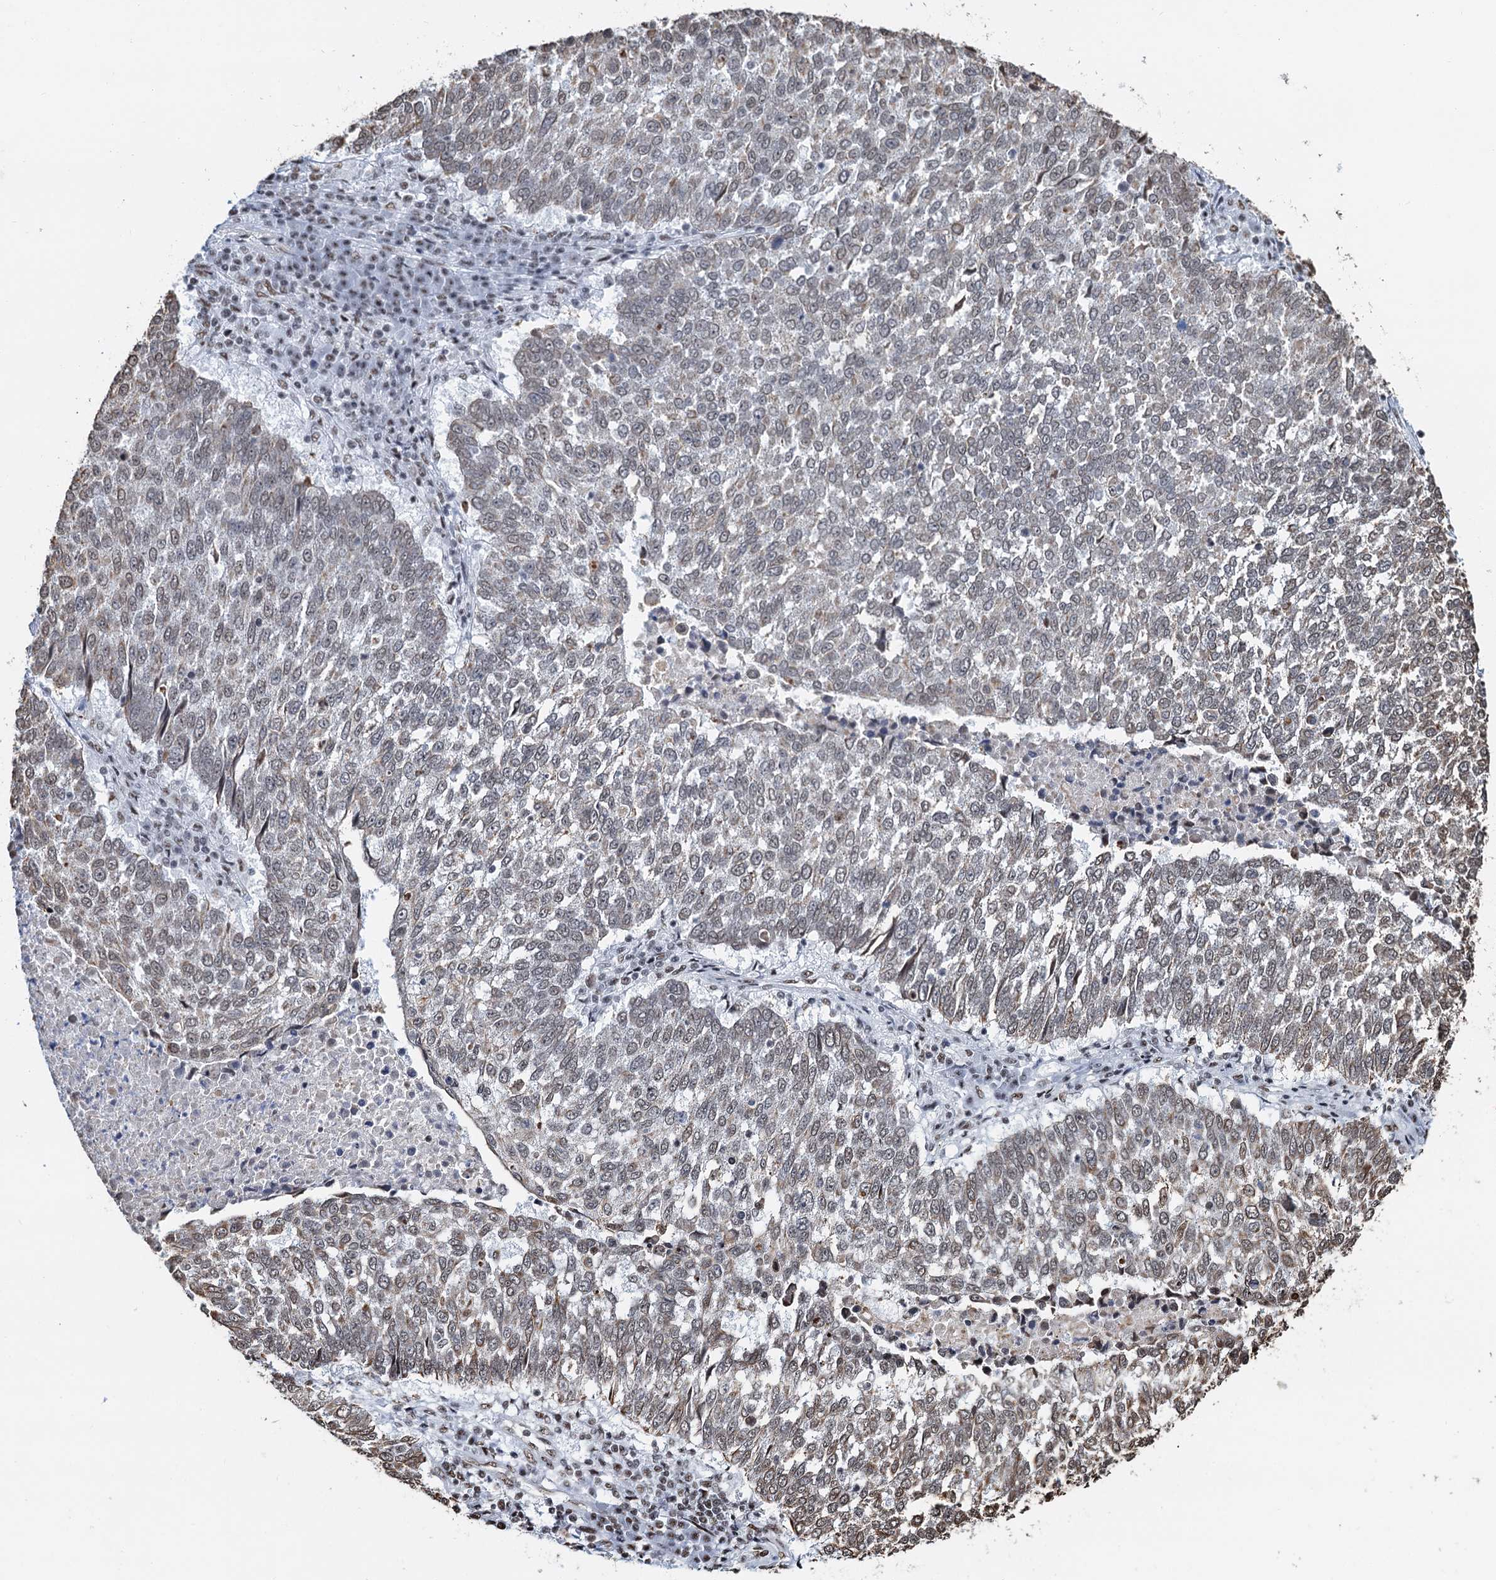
{"staining": {"intensity": "weak", "quantity": "<25%", "location": "nuclear"}, "tissue": "lung cancer", "cell_type": "Tumor cells", "image_type": "cancer", "snomed": [{"axis": "morphology", "description": "Squamous cell carcinoma, NOS"}, {"axis": "topography", "description": "Lung"}], "caption": "Immunohistochemistry (IHC) of human squamous cell carcinoma (lung) exhibits no expression in tumor cells.", "gene": "ZNF609", "patient": {"sex": "male", "age": 73}}